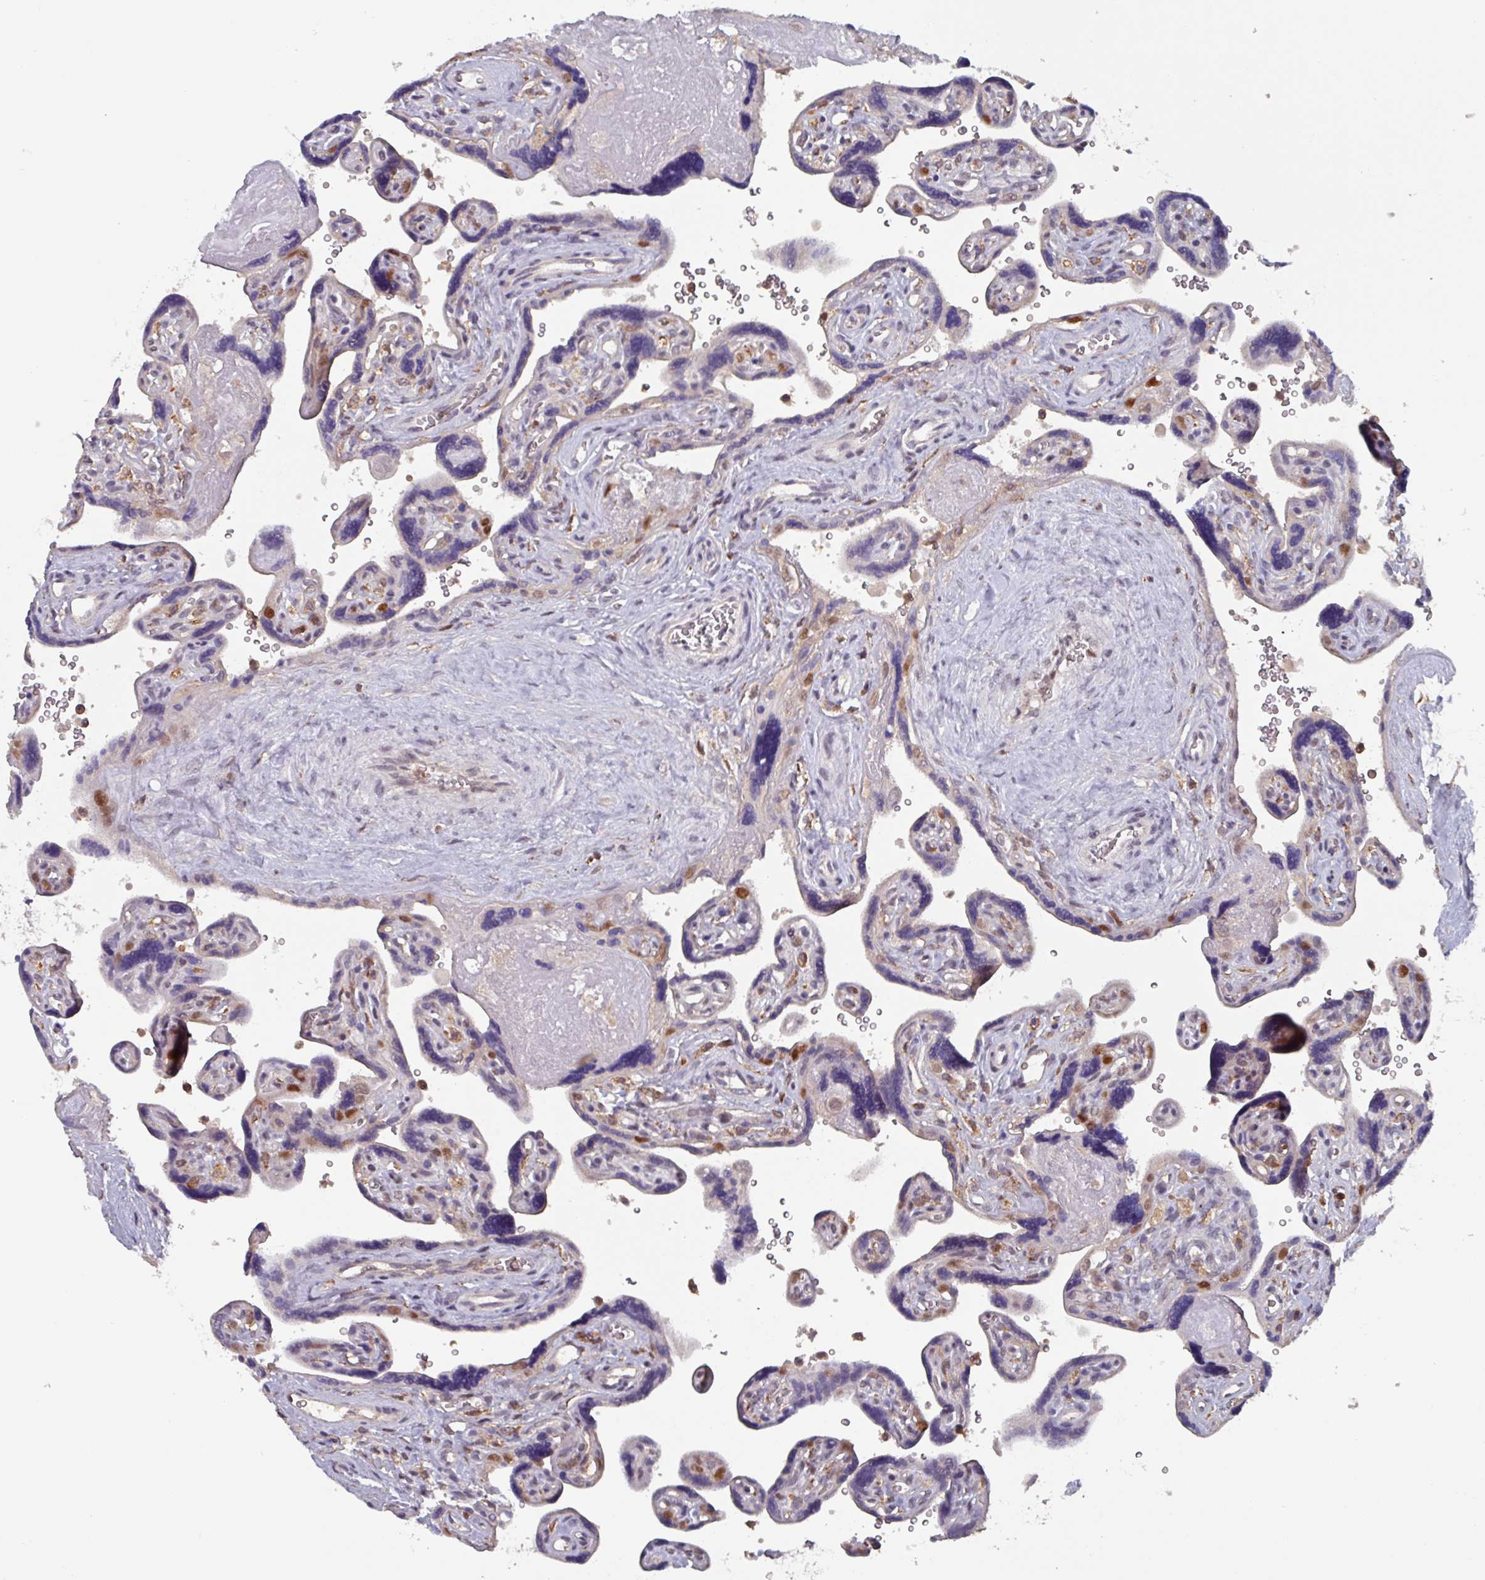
{"staining": {"intensity": "weak", "quantity": "<25%", "location": "nuclear"}, "tissue": "placenta", "cell_type": "Trophoblastic cells", "image_type": "normal", "snomed": [{"axis": "morphology", "description": "Normal tissue, NOS"}, {"axis": "topography", "description": "Placenta"}], "caption": "Trophoblastic cells show no significant positivity in normal placenta. Nuclei are stained in blue.", "gene": "PRRX1", "patient": {"sex": "female", "age": 39}}